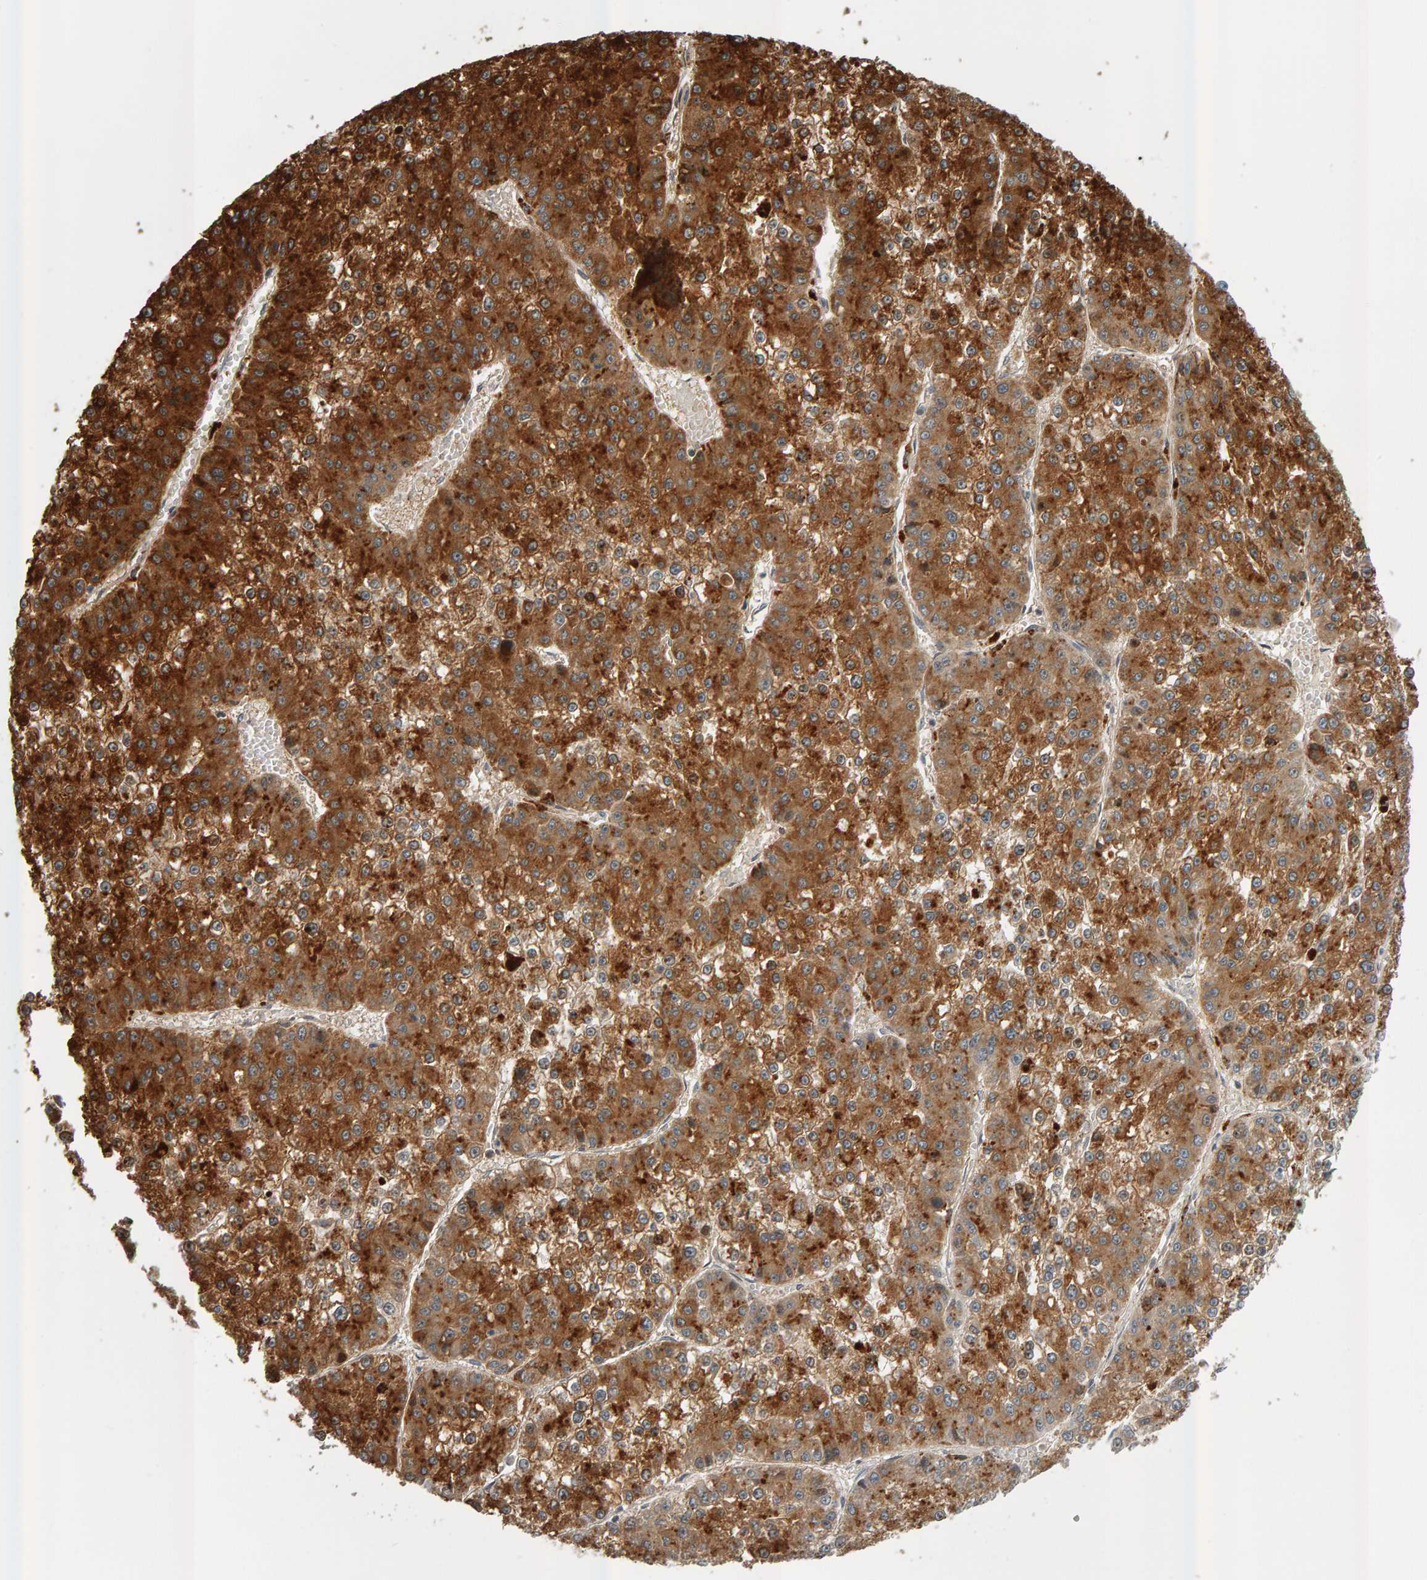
{"staining": {"intensity": "strong", "quantity": ">75%", "location": "cytoplasmic/membranous"}, "tissue": "liver cancer", "cell_type": "Tumor cells", "image_type": "cancer", "snomed": [{"axis": "morphology", "description": "Carcinoma, Hepatocellular, NOS"}, {"axis": "topography", "description": "Liver"}], "caption": "Immunohistochemical staining of human liver cancer shows strong cytoplasmic/membranous protein staining in about >75% of tumor cells. (DAB (3,3'-diaminobenzidine) IHC, brown staining for protein, blue staining for nuclei).", "gene": "ZNF160", "patient": {"sex": "female", "age": 73}}